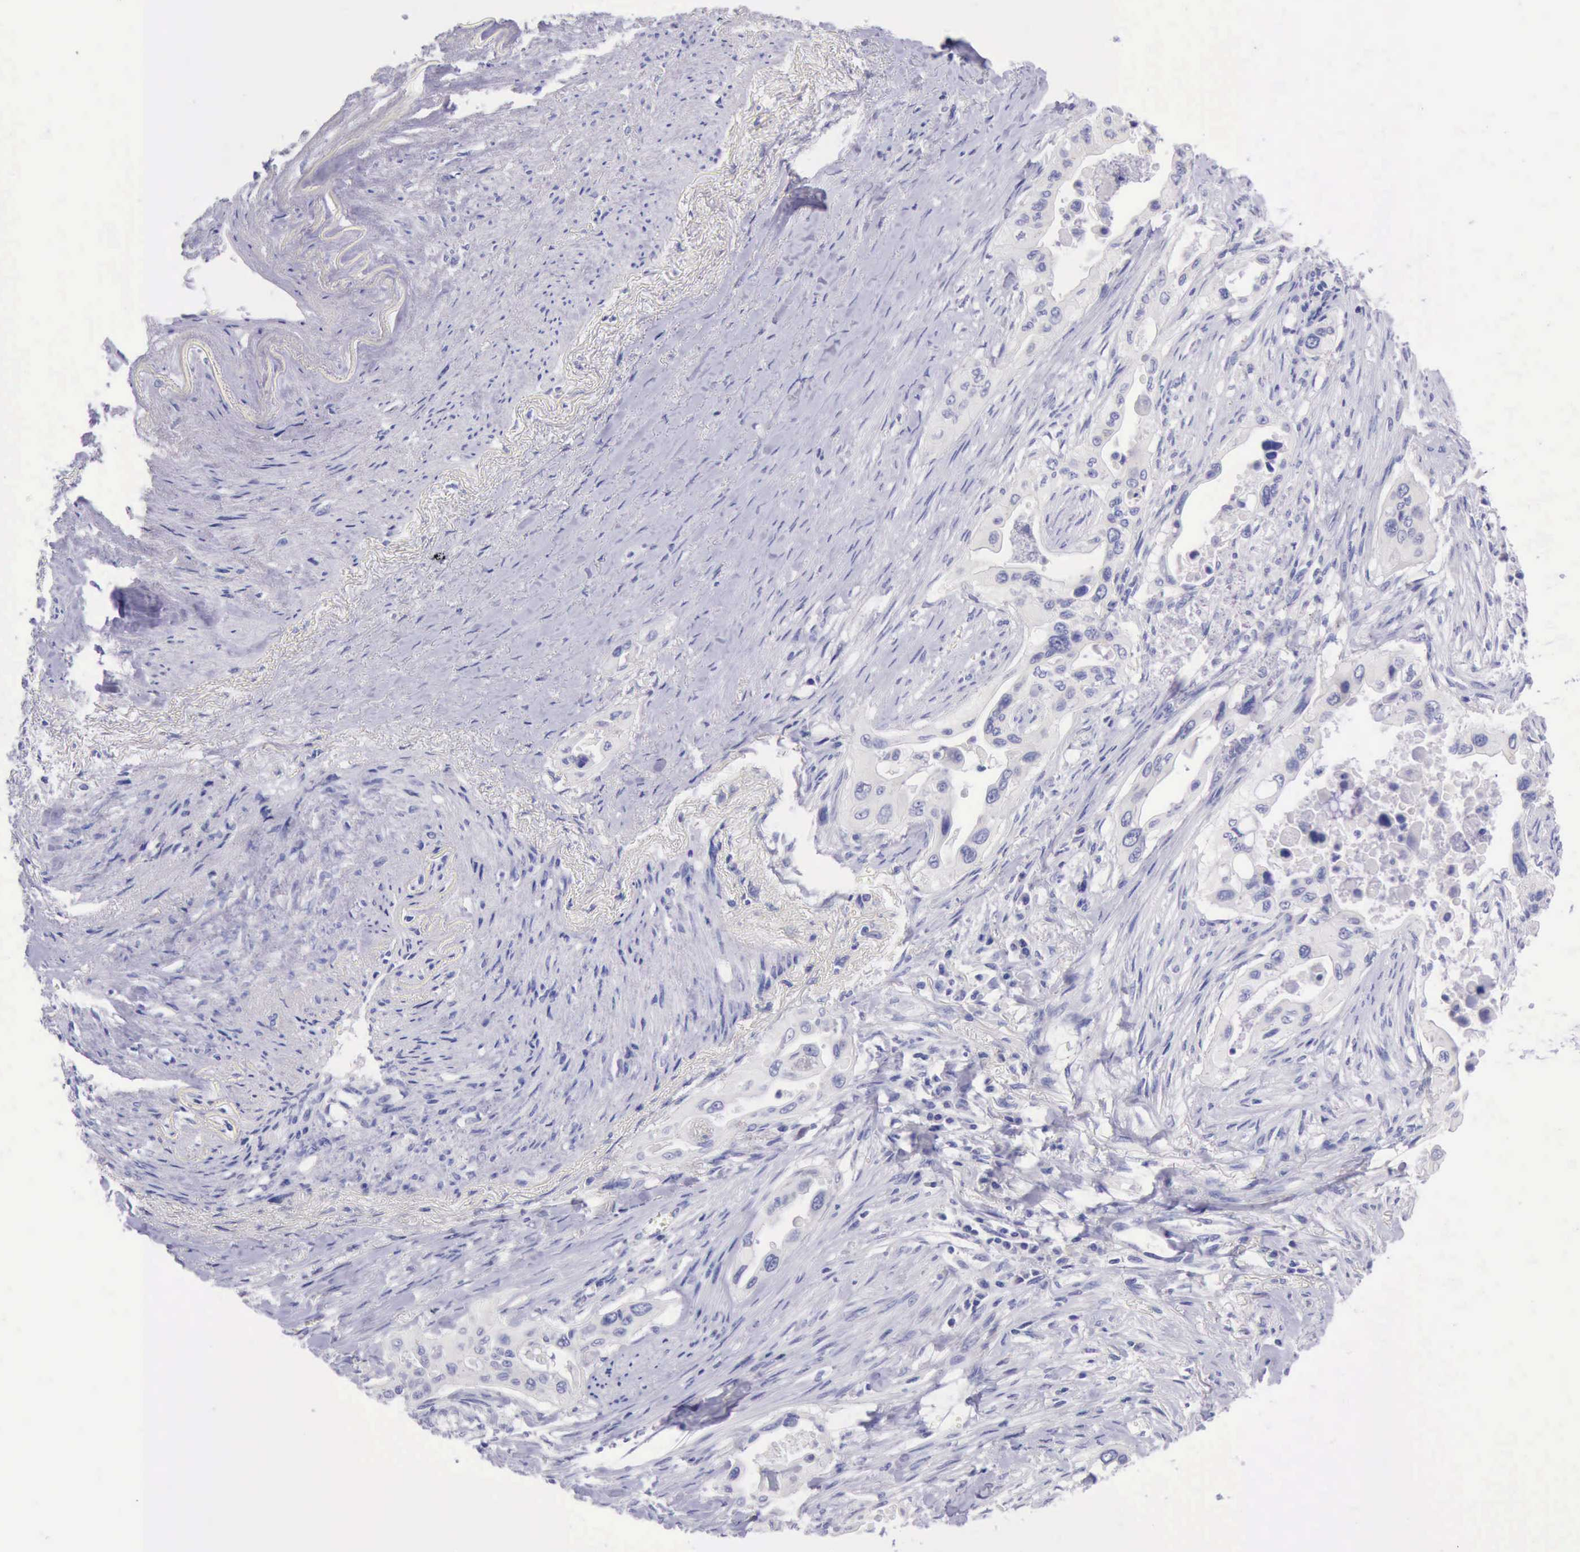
{"staining": {"intensity": "negative", "quantity": "none", "location": "none"}, "tissue": "pancreatic cancer", "cell_type": "Tumor cells", "image_type": "cancer", "snomed": [{"axis": "morphology", "description": "Adenocarcinoma, NOS"}, {"axis": "topography", "description": "Pancreas"}], "caption": "Tumor cells show no significant expression in pancreatic cancer.", "gene": "LRFN5", "patient": {"sex": "male", "age": 77}}